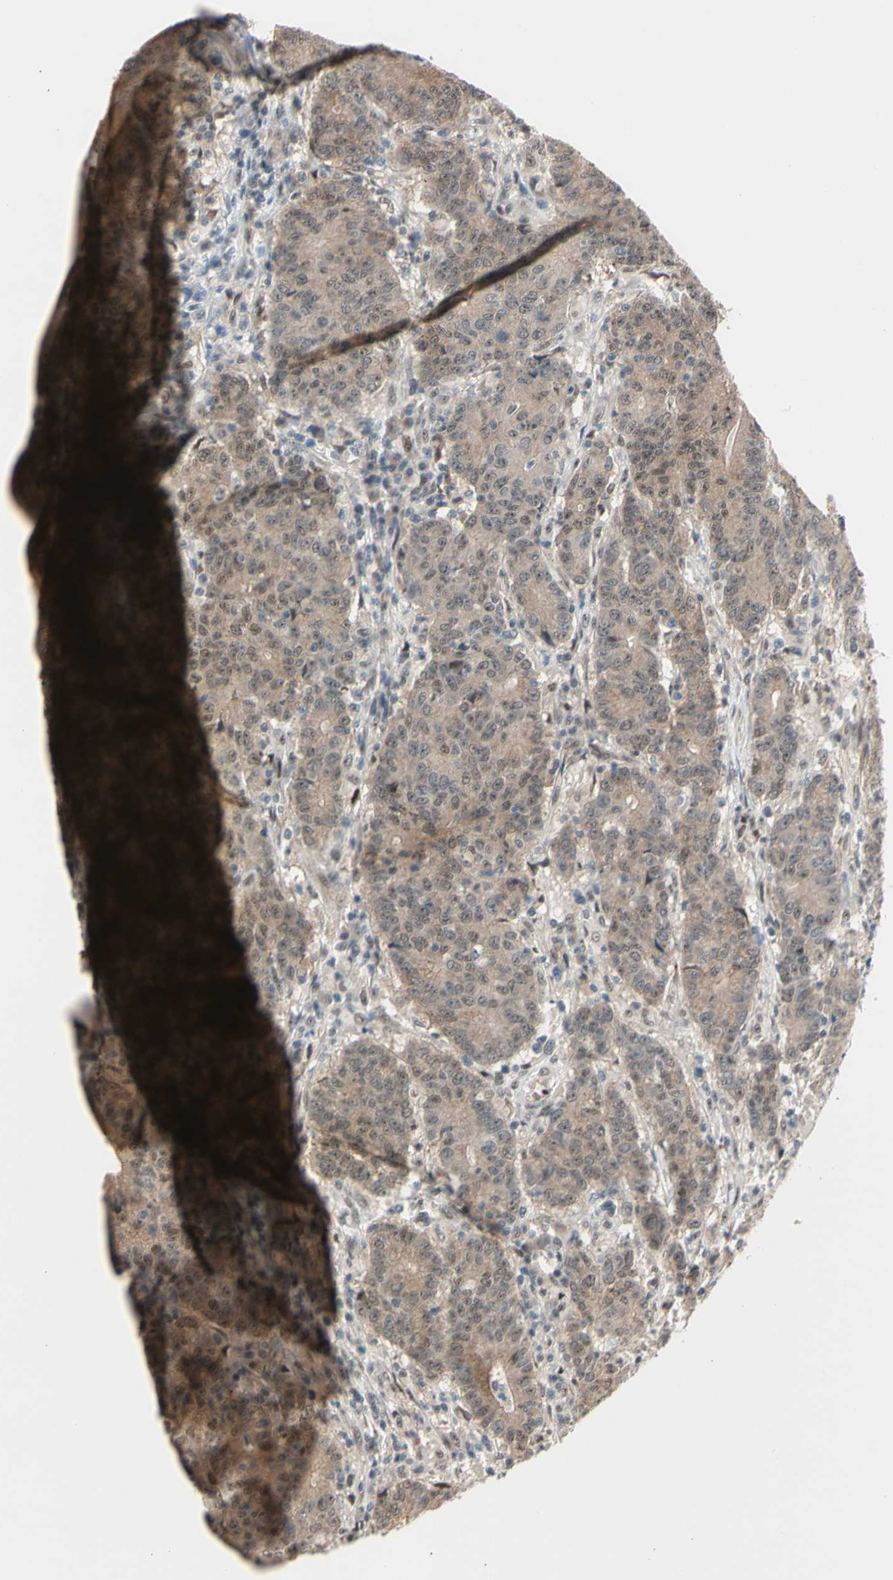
{"staining": {"intensity": "moderate", "quantity": ">75%", "location": "cytoplasmic/membranous"}, "tissue": "colorectal cancer", "cell_type": "Tumor cells", "image_type": "cancer", "snomed": [{"axis": "morphology", "description": "Normal tissue, NOS"}, {"axis": "morphology", "description": "Adenocarcinoma, NOS"}, {"axis": "topography", "description": "Colon"}], "caption": "Protein analysis of colorectal cancer tissue reveals moderate cytoplasmic/membranous staining in about >75% of tumor cells.", "gene": "NGEF", "patient": {"sex": "female", "age": 75}}